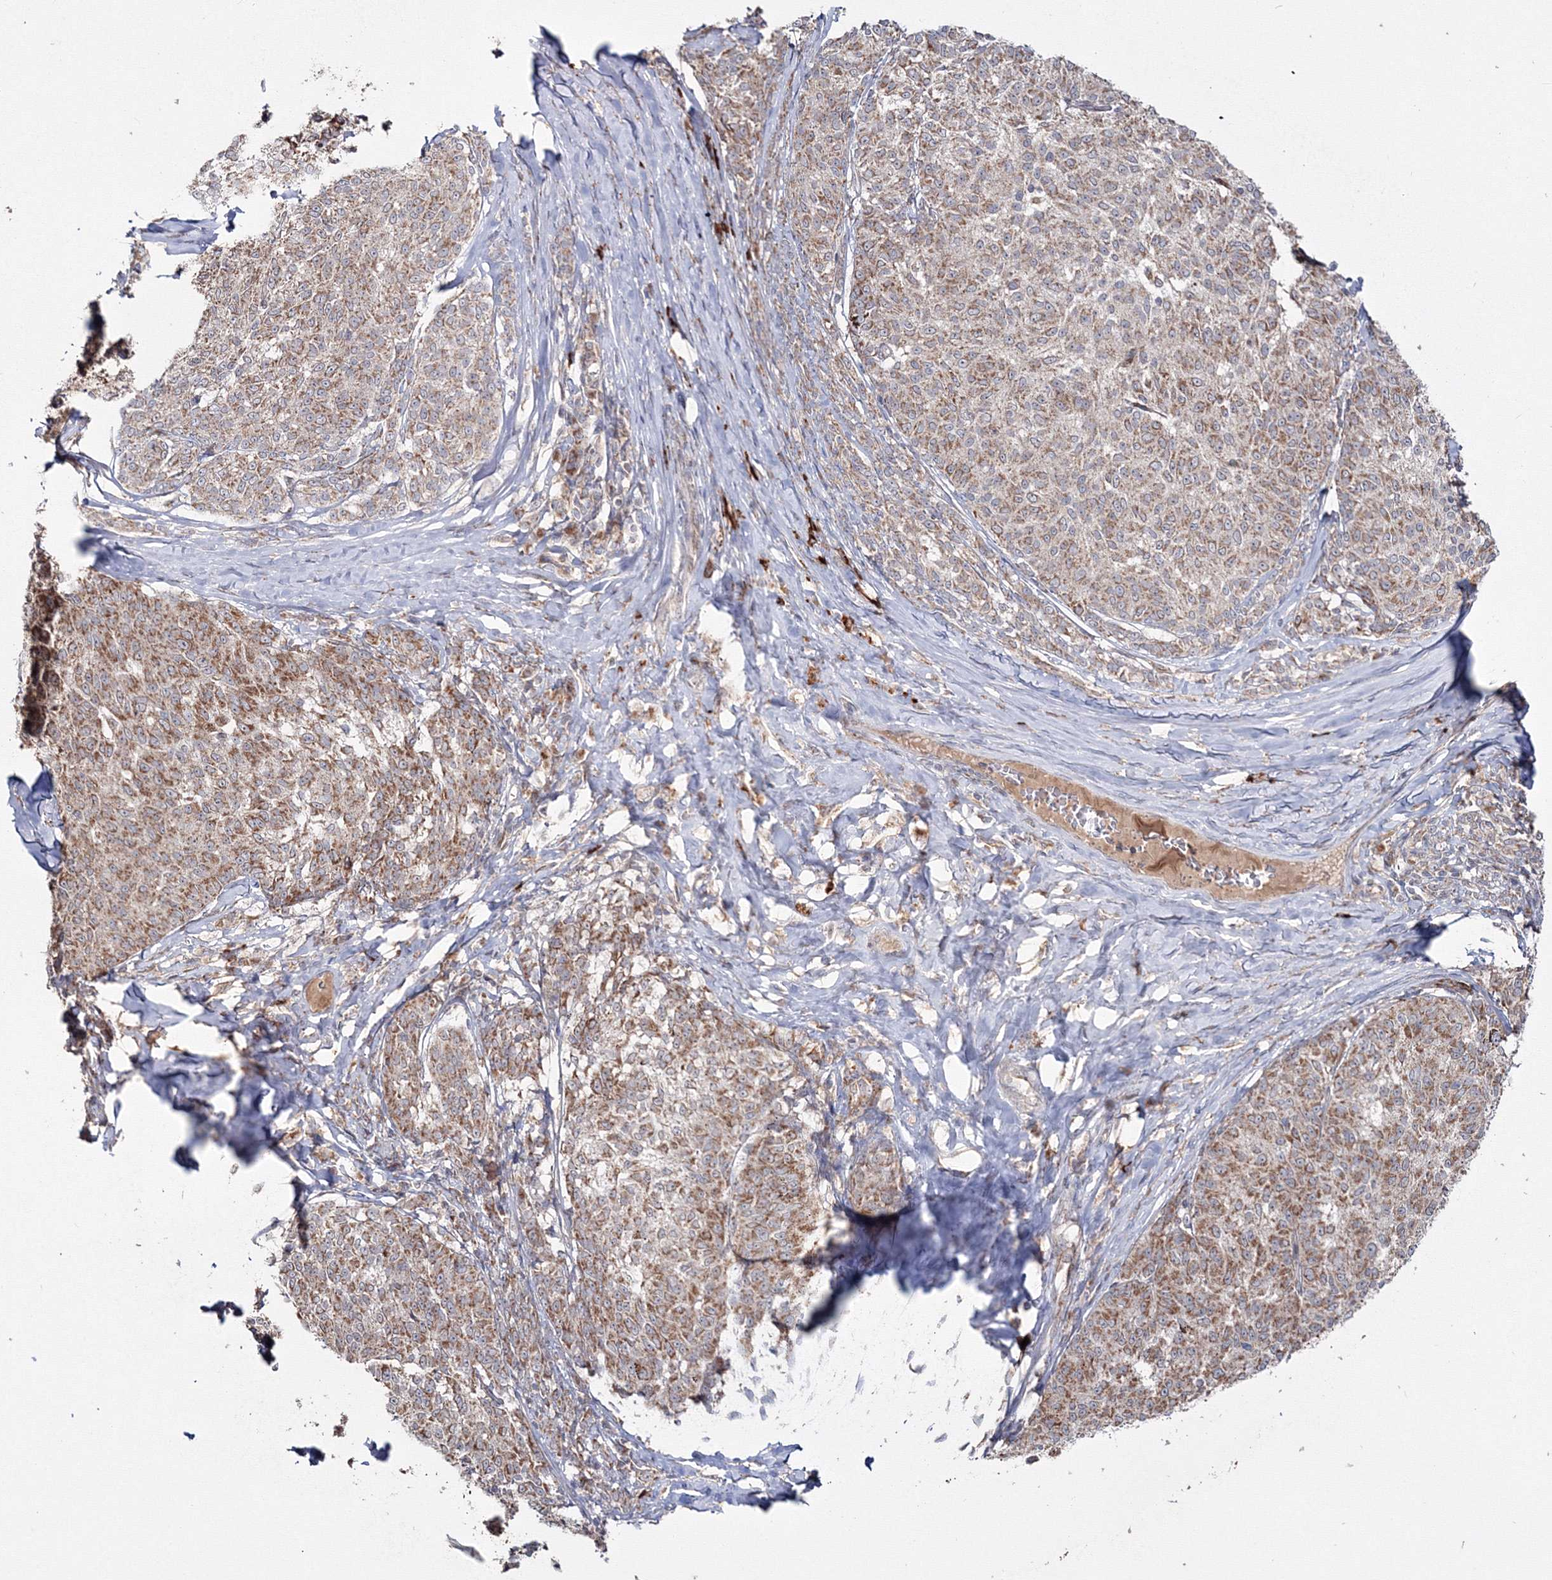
{"staining": {"intensity": "moderate", "quantity": ">75%", "location": "cytoplasmic/membranous"}, "tissue": "melanoma", "cell_type": "Tumor cells", "image_type": "cancer", "snomed": [{"axis": "morphology", "description": "Malignant melanoma, NOS"}, {"axis": "topography", "description": "Skin"}], "caption": "Melanoma tissue reveals moderate cytoplasmic/membranous positivity in approximately >75% of tumor cells, visualized by immunohistochemistry.", "gene": "PEX13", "patient": {"sex": "female", "age": 72}}